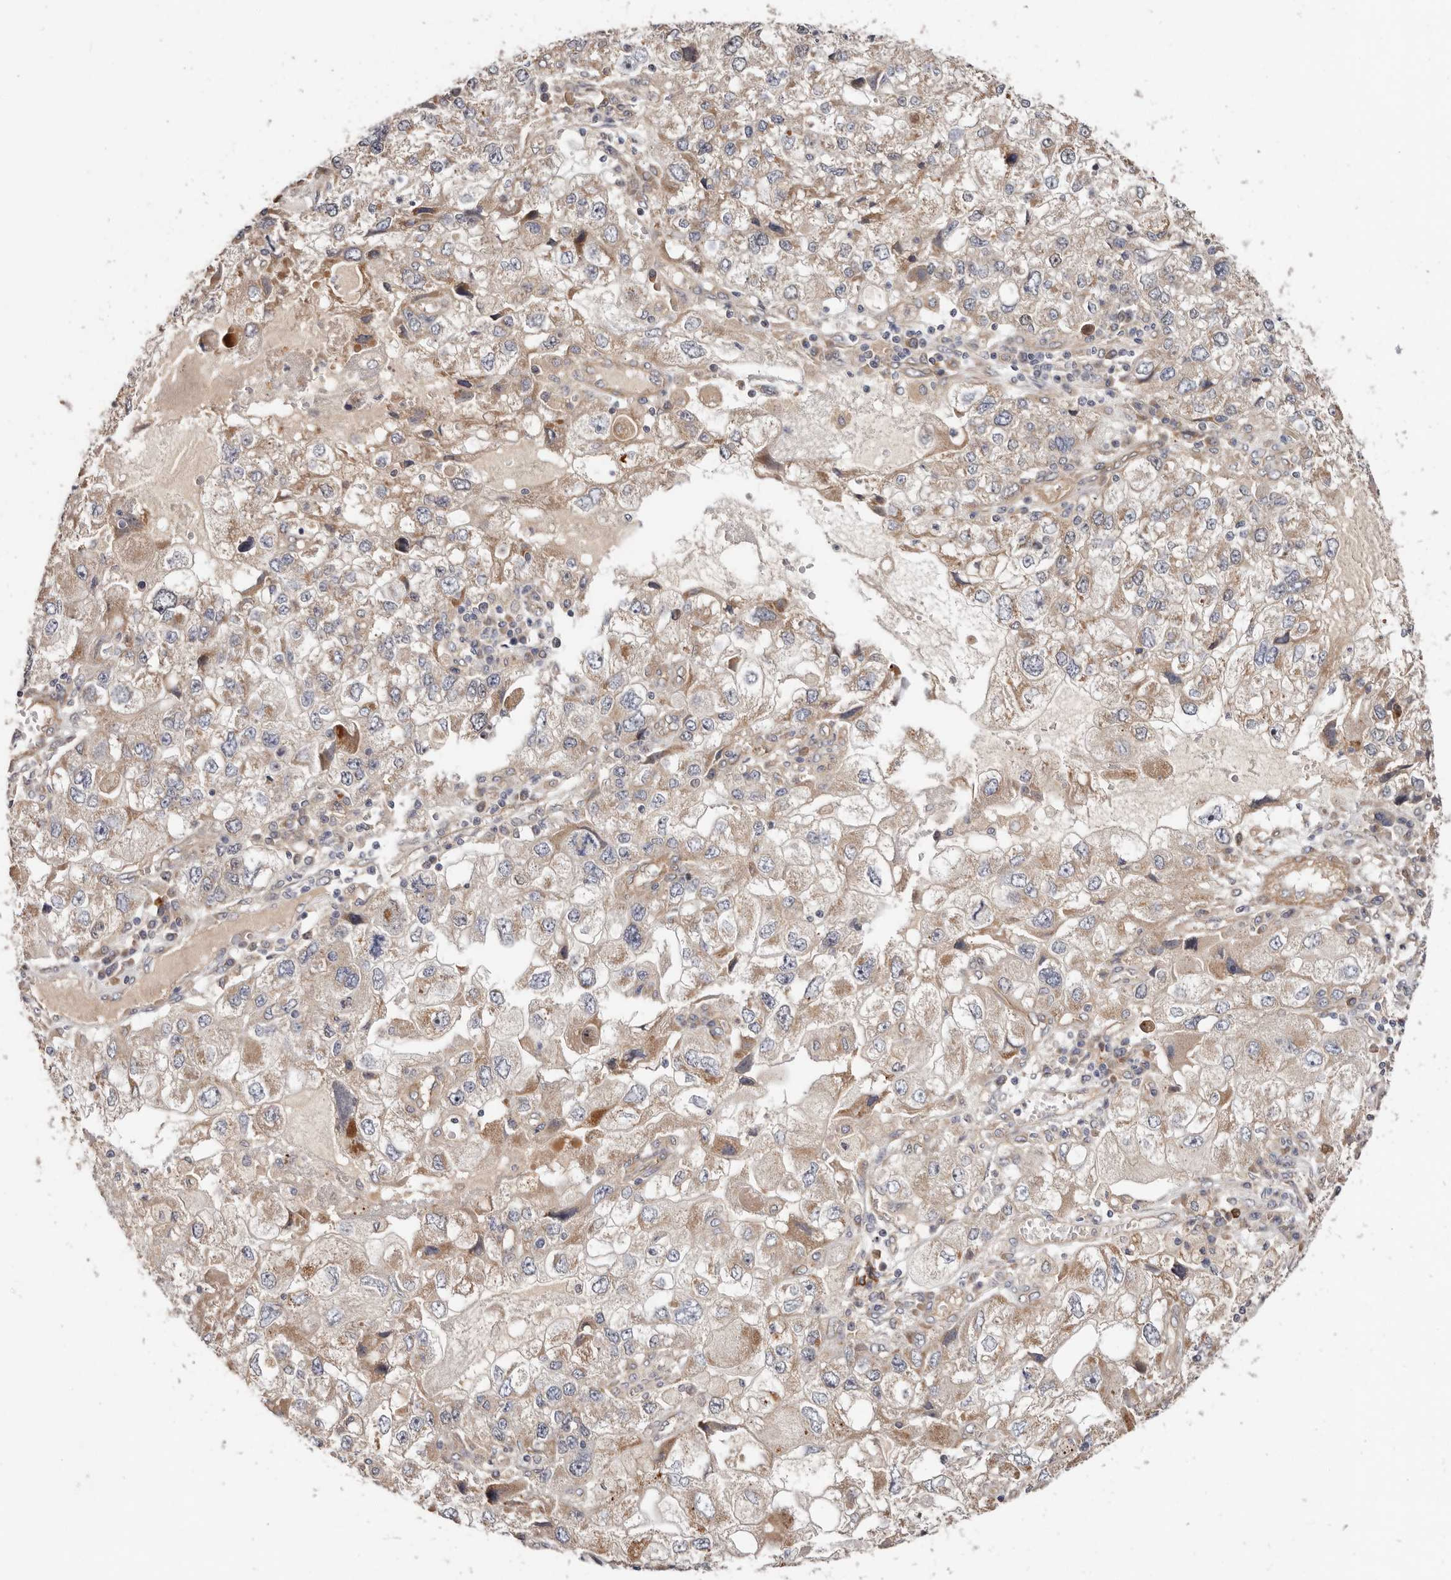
{"staining": {"intensity": "weak", "quantity": "25%-75%", "location": "cytoplasmic/membranous"}, "tissue": "endometrial cancer", "cell_type": "Tumor cells", "image_type": "cancer", "snomed": [{"axis": "morphology", "description": "Adenocarcinoma, NOS"}, {"axis": "topography", "description": "Endometrium"}], "caption": "Immunohistochemical staining of human endometrial cancer shows low levels of weak cytoplasmic/membranous protein staining in approximately 25%-75% of tumor cells.", "gene": "MACF1", "patient": {"sex": "female", "age": 49}}